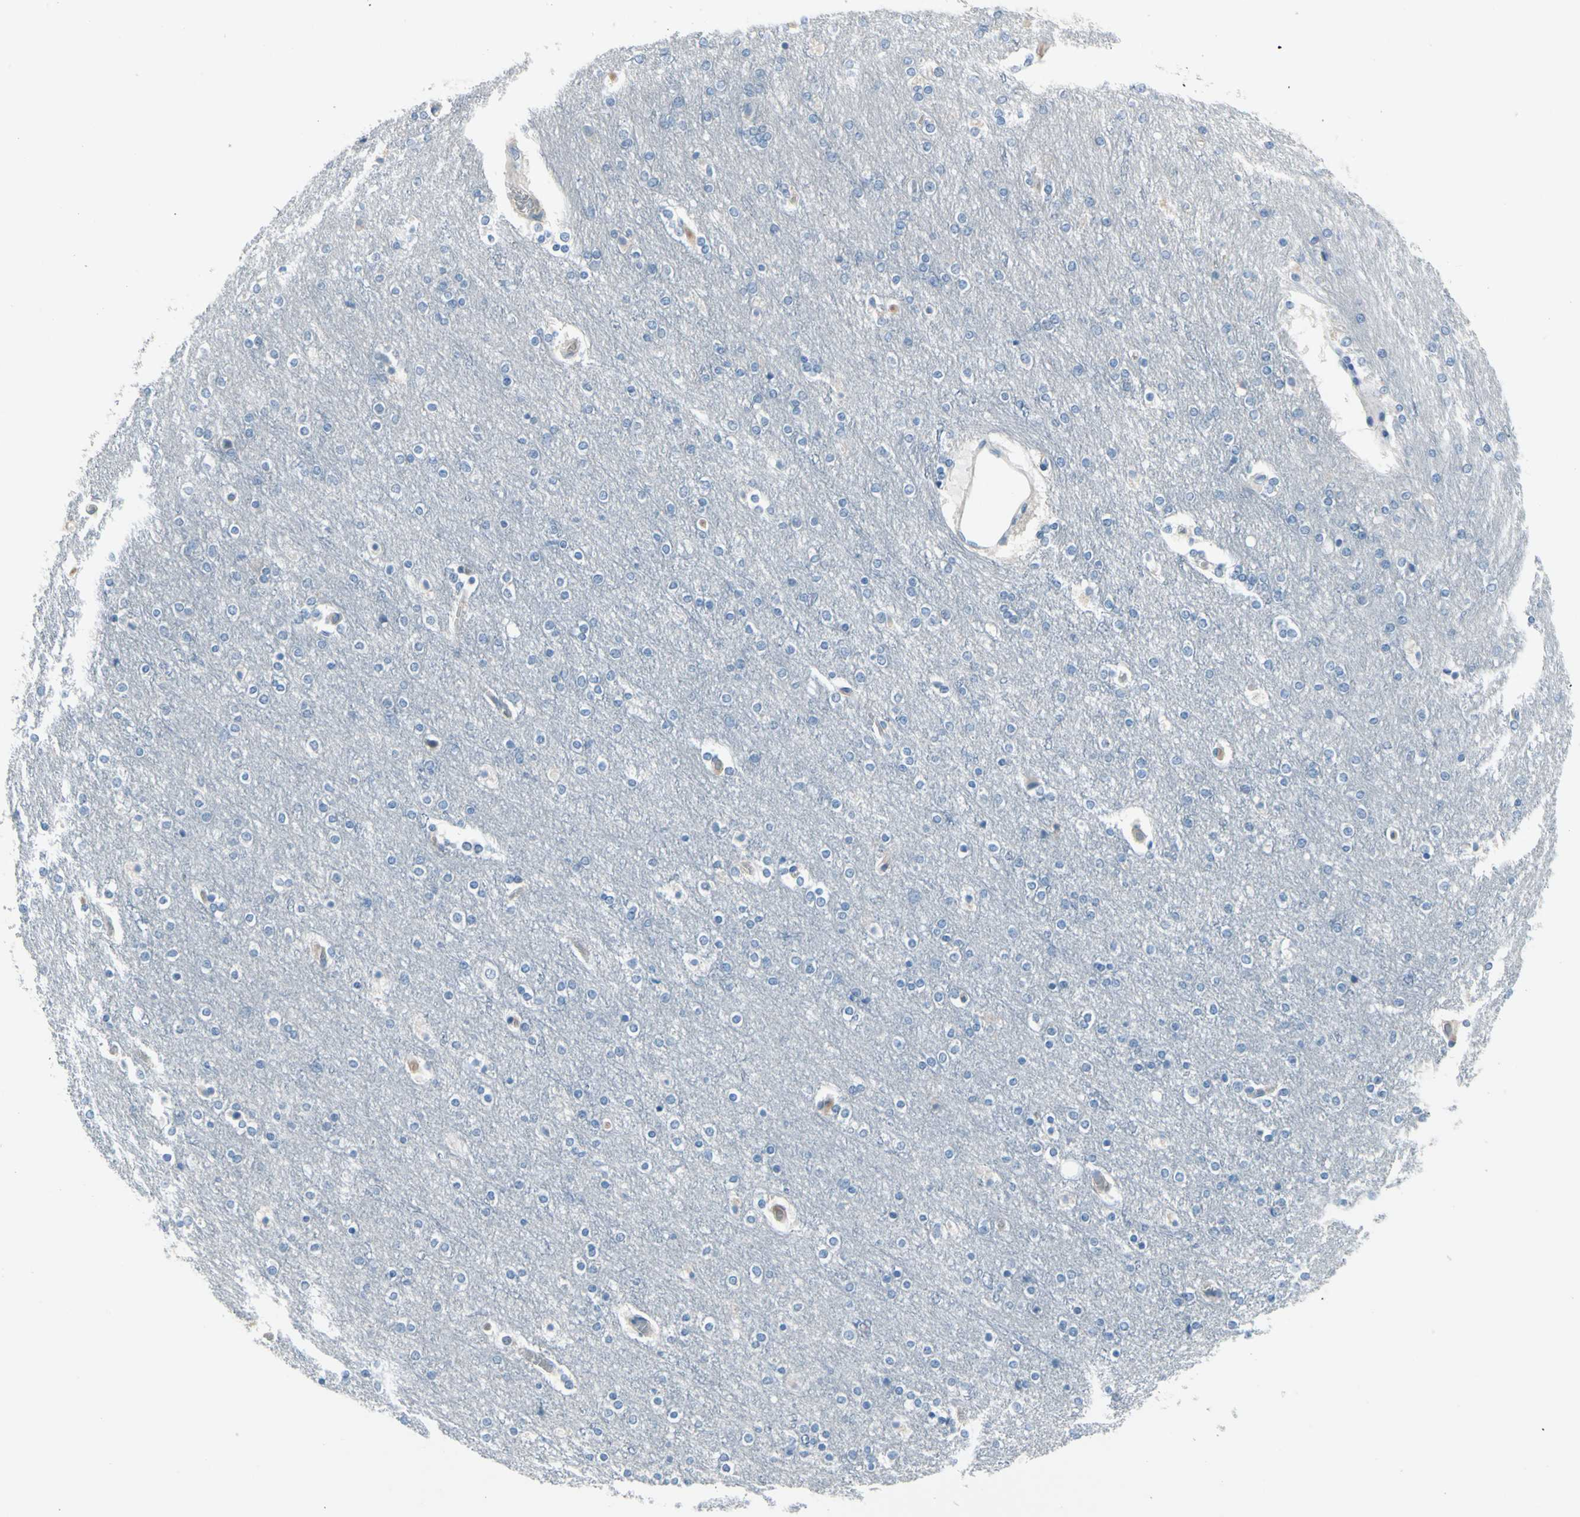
{"staining": {"intensity": "negative", "quantity": "none", "location": "none"}, "tissue": "cerebral cortex", "cell_type": "Endothelial cells", "image_type": "normal", "snomed": [{"axis": "morphology", "description": "Normal tissue, NOS"}, {"axis": "topography", "description": "Cerebral cortex"}], "caption": "There is no significant staining in endothelial cells of cerebral cortex. (Brightfield microscopy of DAB IHC at high magnification).", "gene": "PGR", "patient": {"sex": "female", "age": 54}}